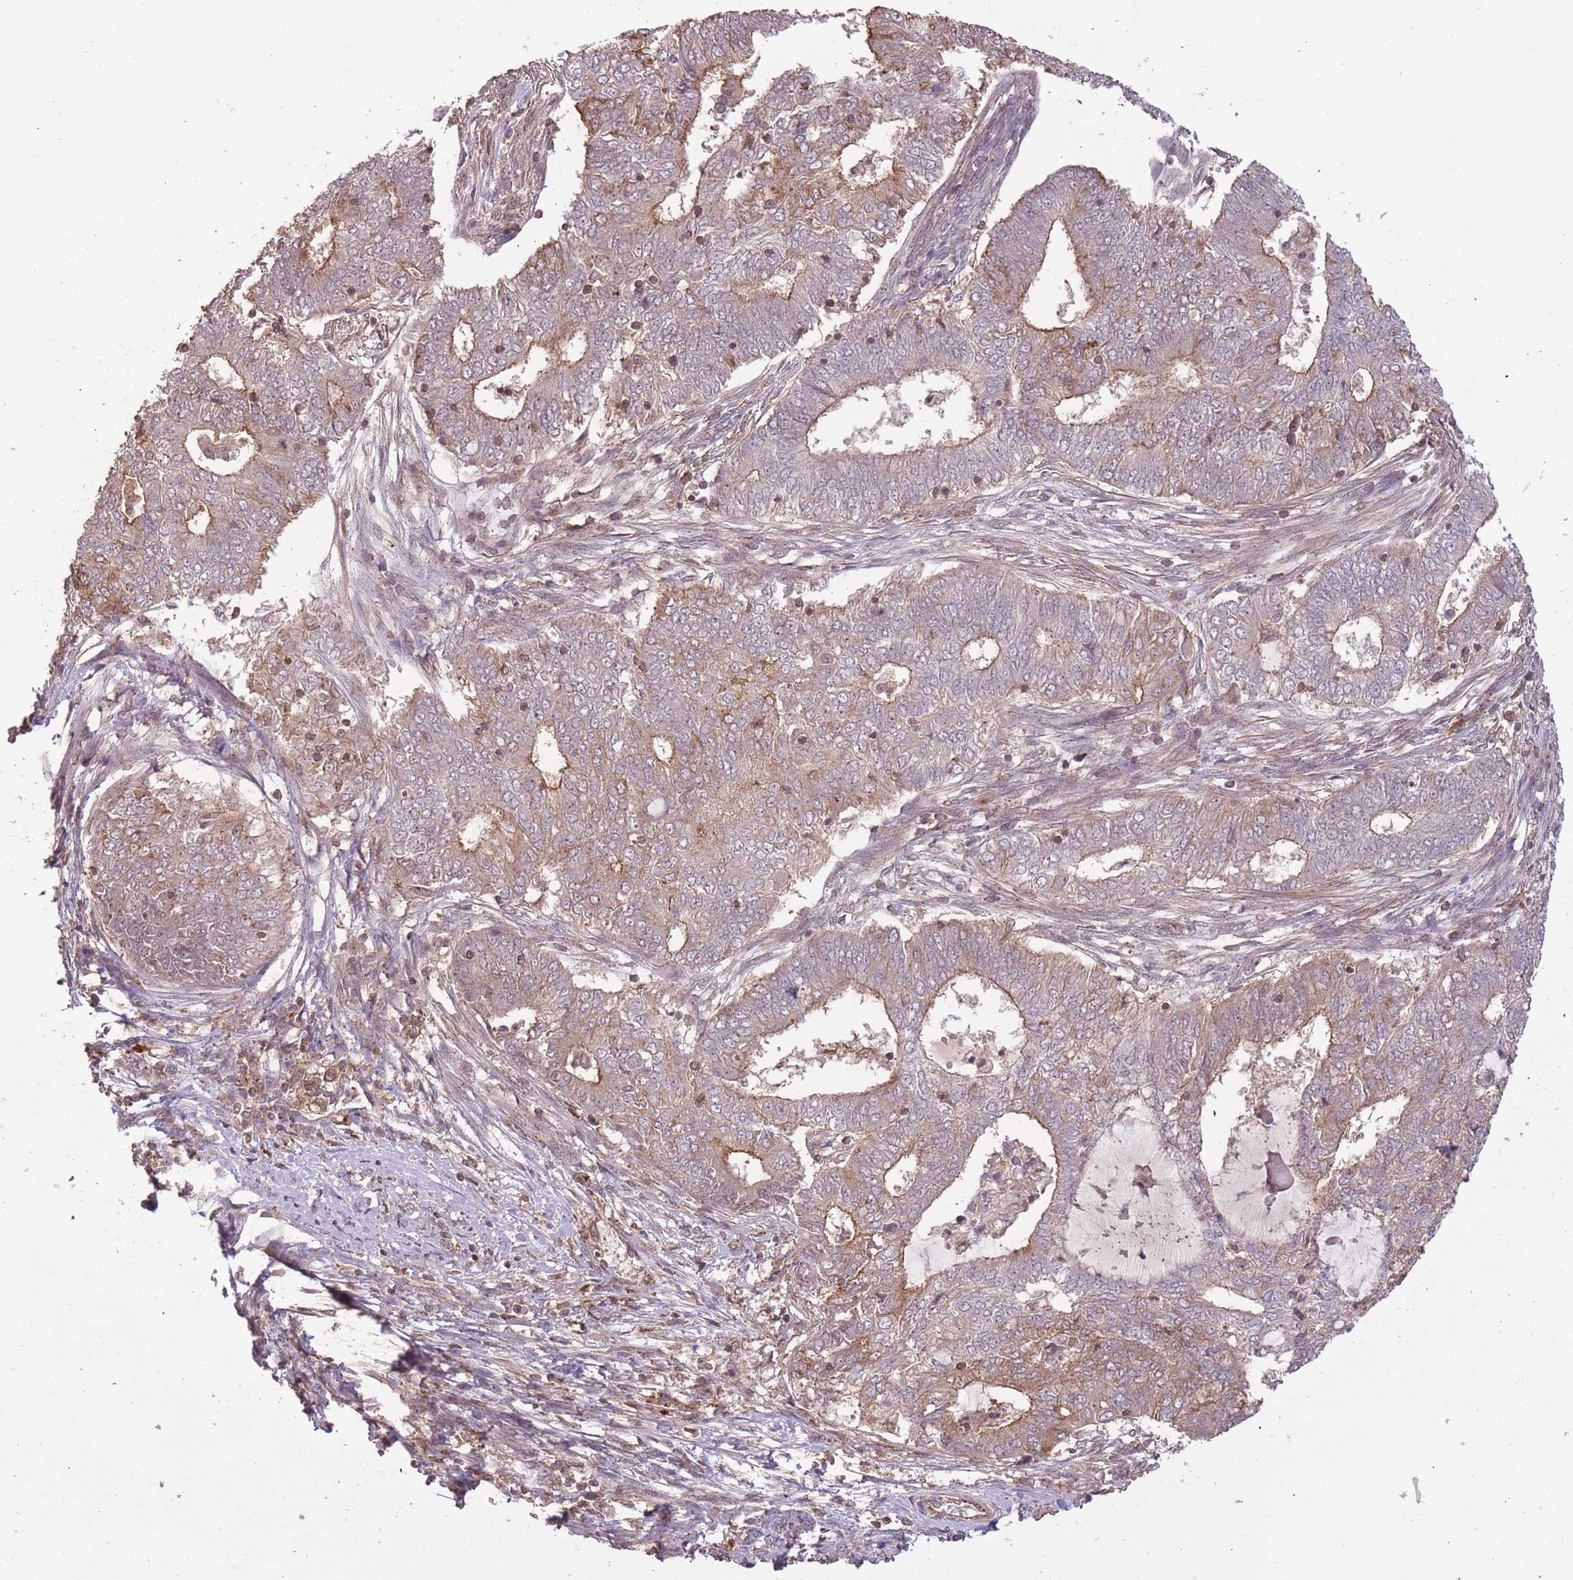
{"staining": {"intensity": "moderate", "quantity": "25%-75%", "location": "cytoplasmic/membranous"}, "tissue": "endometrial cancer", "cell_type": "Tumor cells", "image_type": "cancer", "snomed": [{"axis": "morphology", "description": "Adenocarcinoma, NOS"}, {"axis": "topography", "description": "Endometrium"}], "caption": "This image demonstrates immunohistochemistry (IHC) staining of endometrial cancer, with medium moderate cytoplasmic/membranous staining in about 25%-75% of tumor cells.", "gene": "POLR3F", "patient": {"sex": "female", "age": 62}}